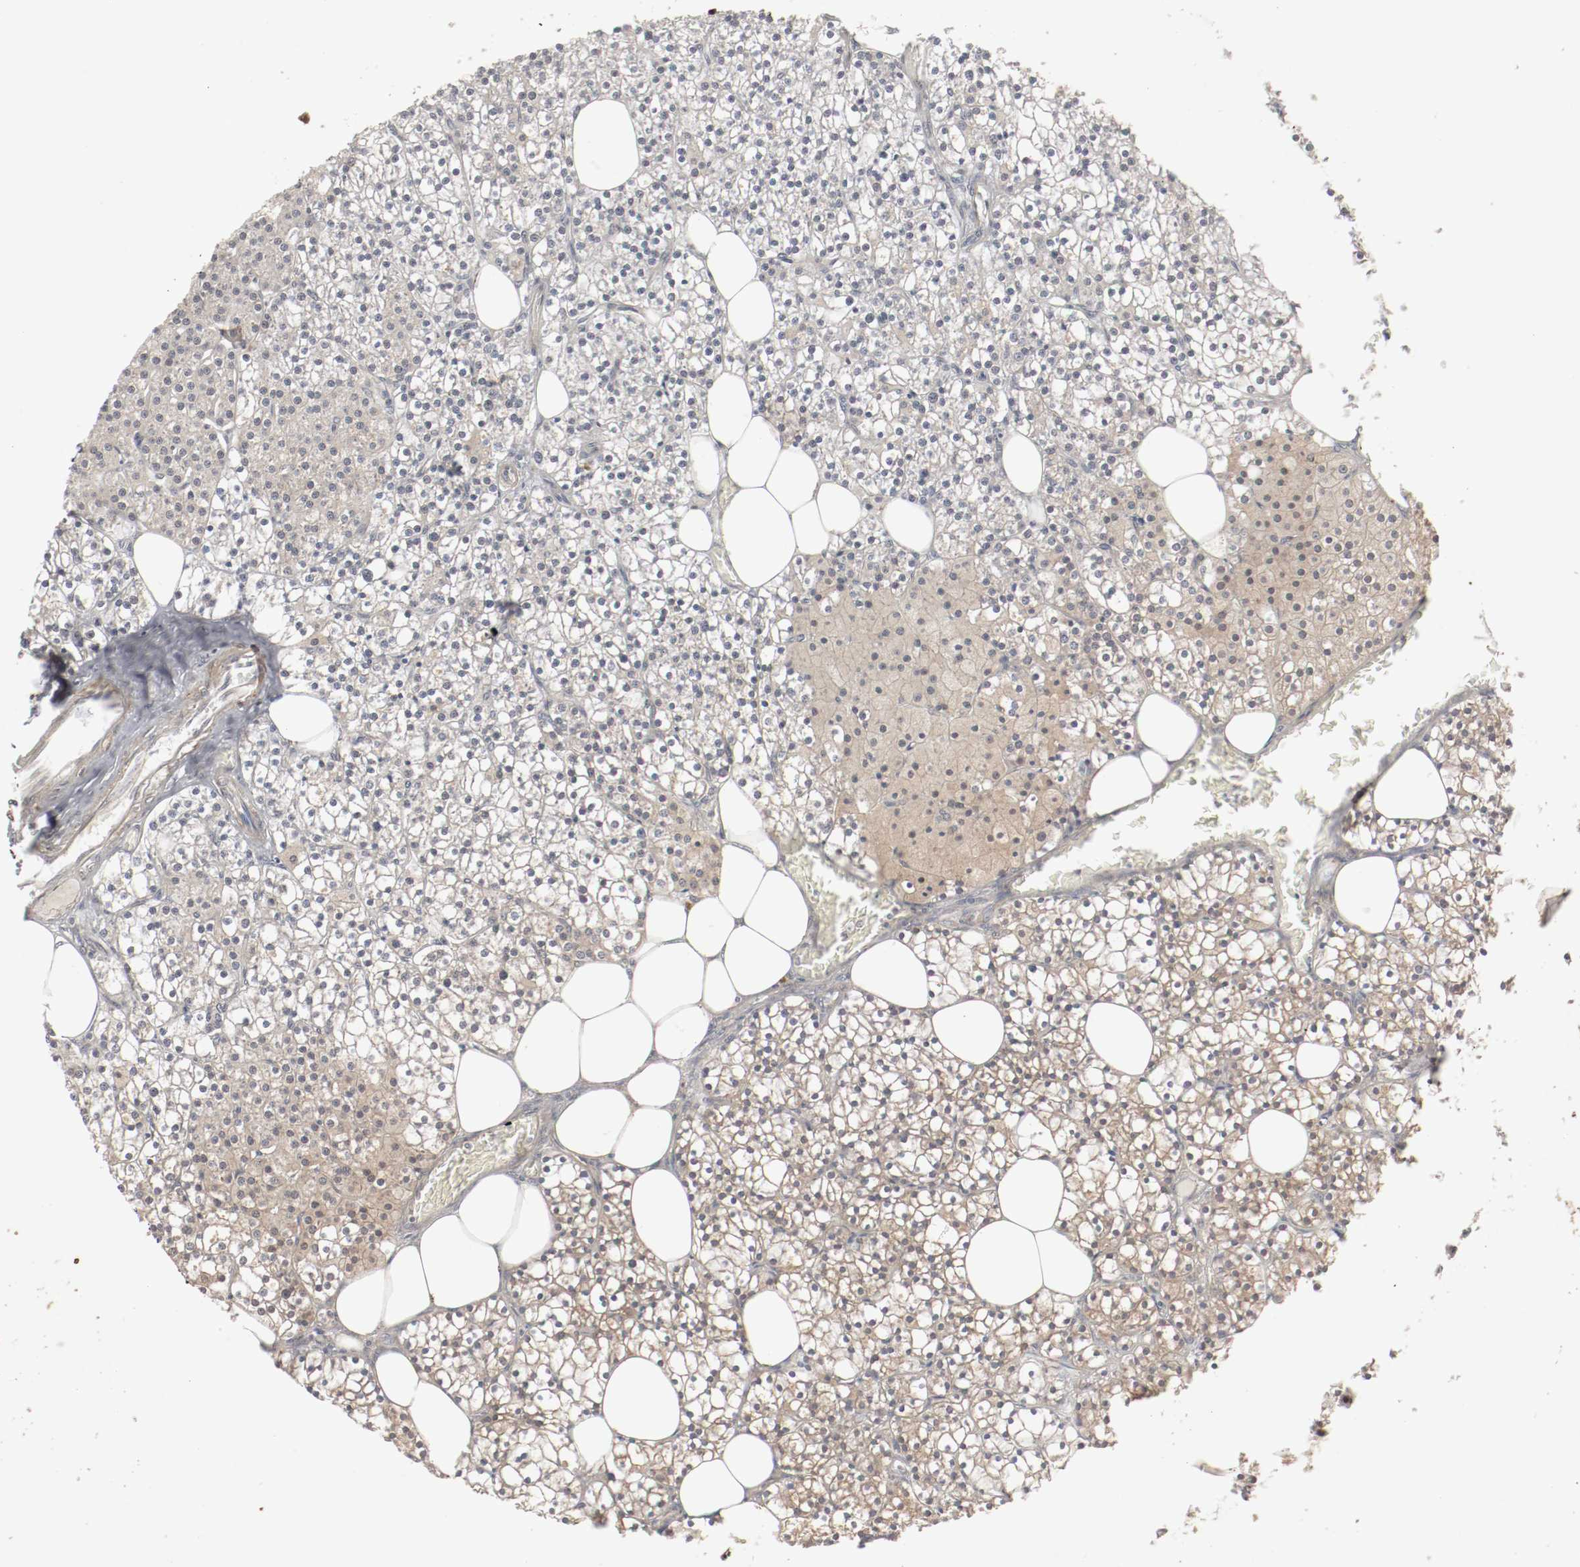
{"staining": {"intensity": "weak", "quantity": "25%-75%", "location": "cytoplasmic/membranous"}, "tissue": "parathyroid gland", "cell_type": "Glandular cells", "image_type": "normal", "snomed": [{"axis": "morphology", "description": "Normal tissue, NOS"}, {"axis": "topography", "description": "Parathyroid gland"}], "caption": "IHC histopathology image of benign parathyroid gland: parathyroid gland stained using immunohistochemistry exhibits low levels of weak protein expression localized specifically in the cytoplasmic/membranous of glandular cells, appearing as a cytoplasmic/membranous brown color.", "gene": "CSNK2B", "patient": {"sex": "female", "age": 63}}